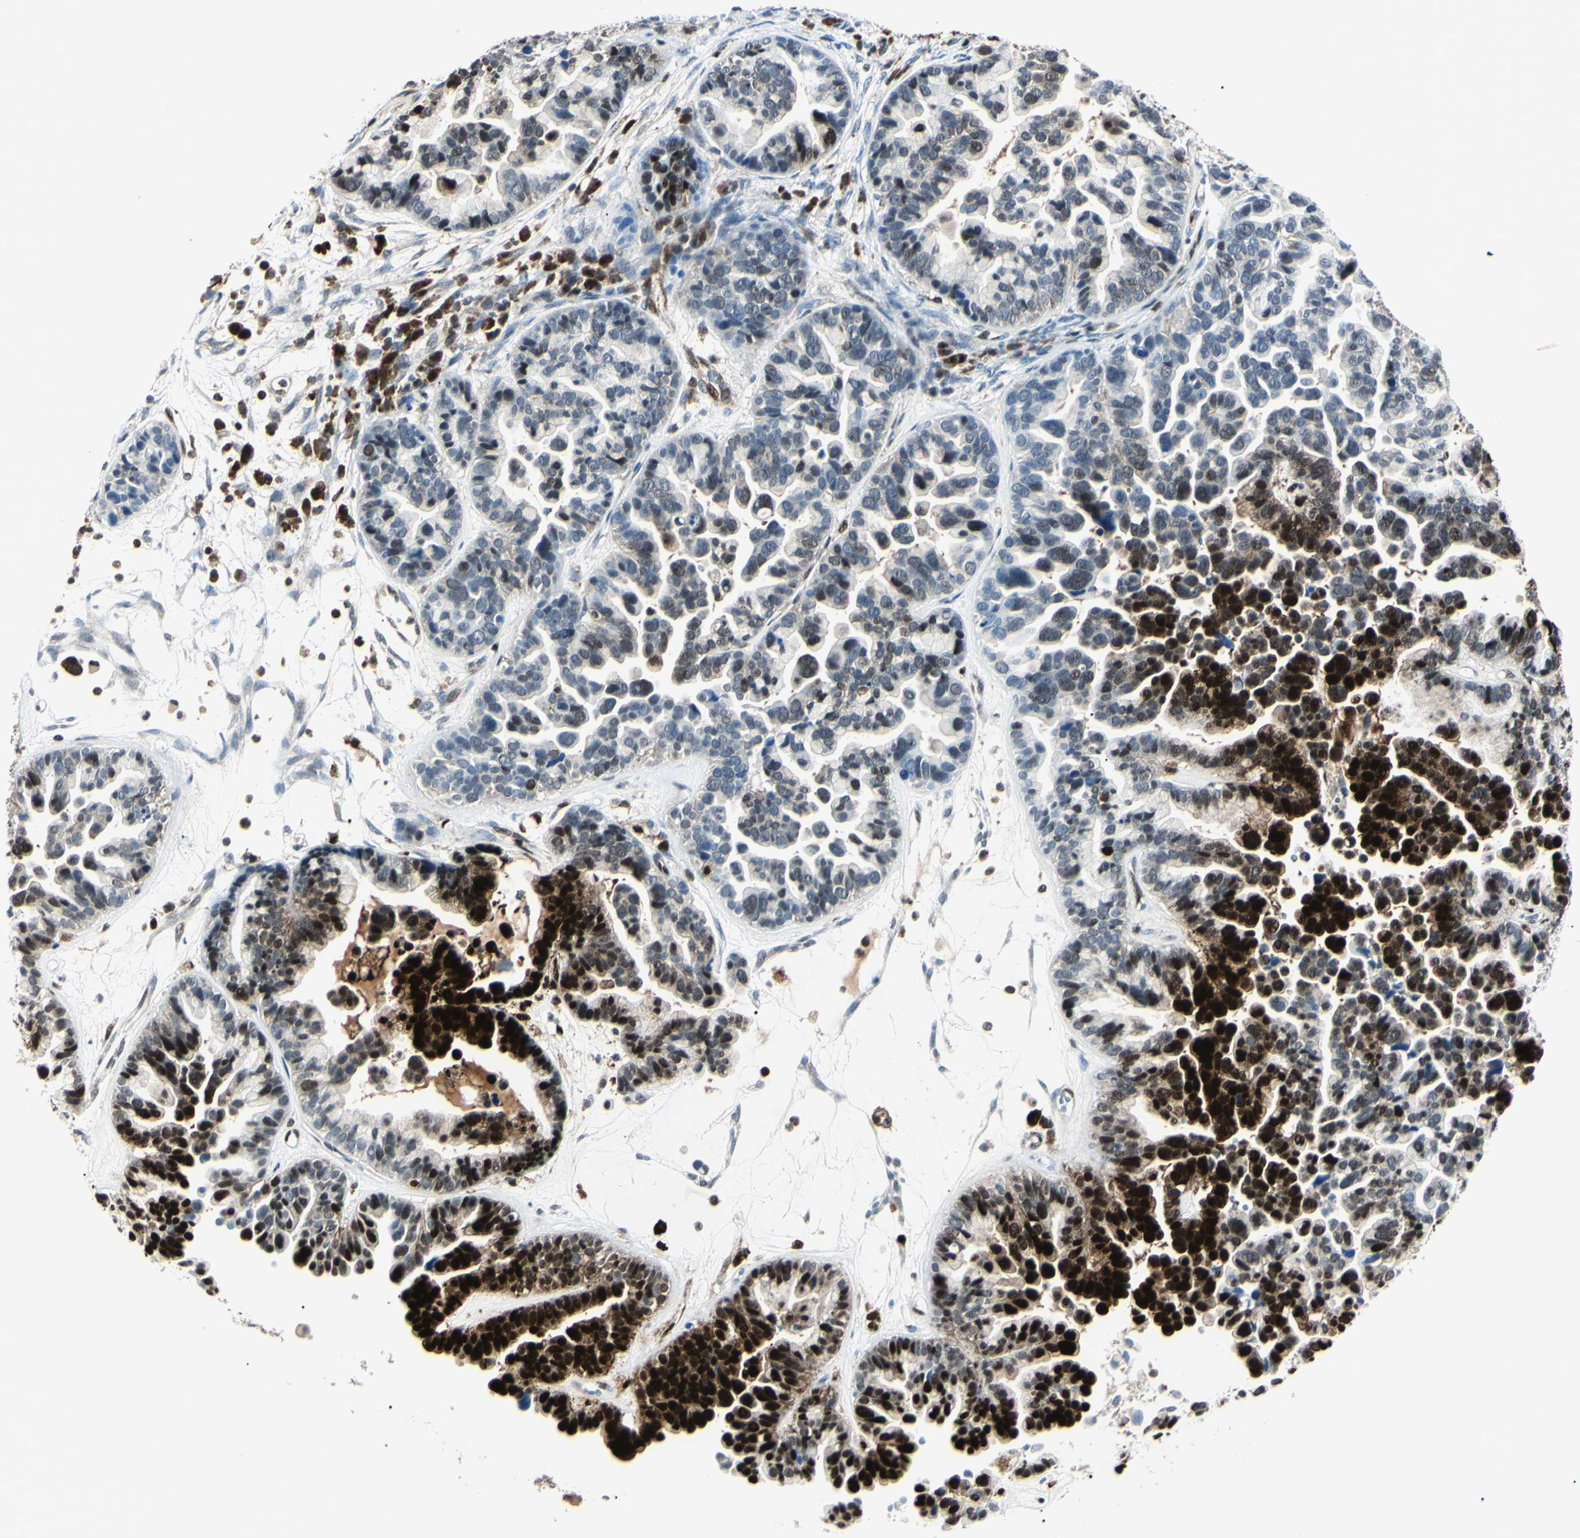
{"staining": {"intensity": "strong", "quantity": "25%-75%", "location": "cytoplasmic/membranous,nuclear"}, "tissue": "ovarian cancer", "cell_type": "Tumor cells", "image_type": "cancer", "snomed": [{"axis": "morphology", "description": "Cystadenocarcinoma, serous, NOS"}, {"axis": "topography", "description": "Ovary"}], "caption": "Ovarian cancer (serous cystadenocarcinoma) tissue shows strong cytoplasmic/membranous and nuclear staining in approximately 25%-75% of tumor cells (IHC, brightfield microscopy, high magnification).", "gene": "PGK1", "patient": {"sex": "female", "age": 56}}